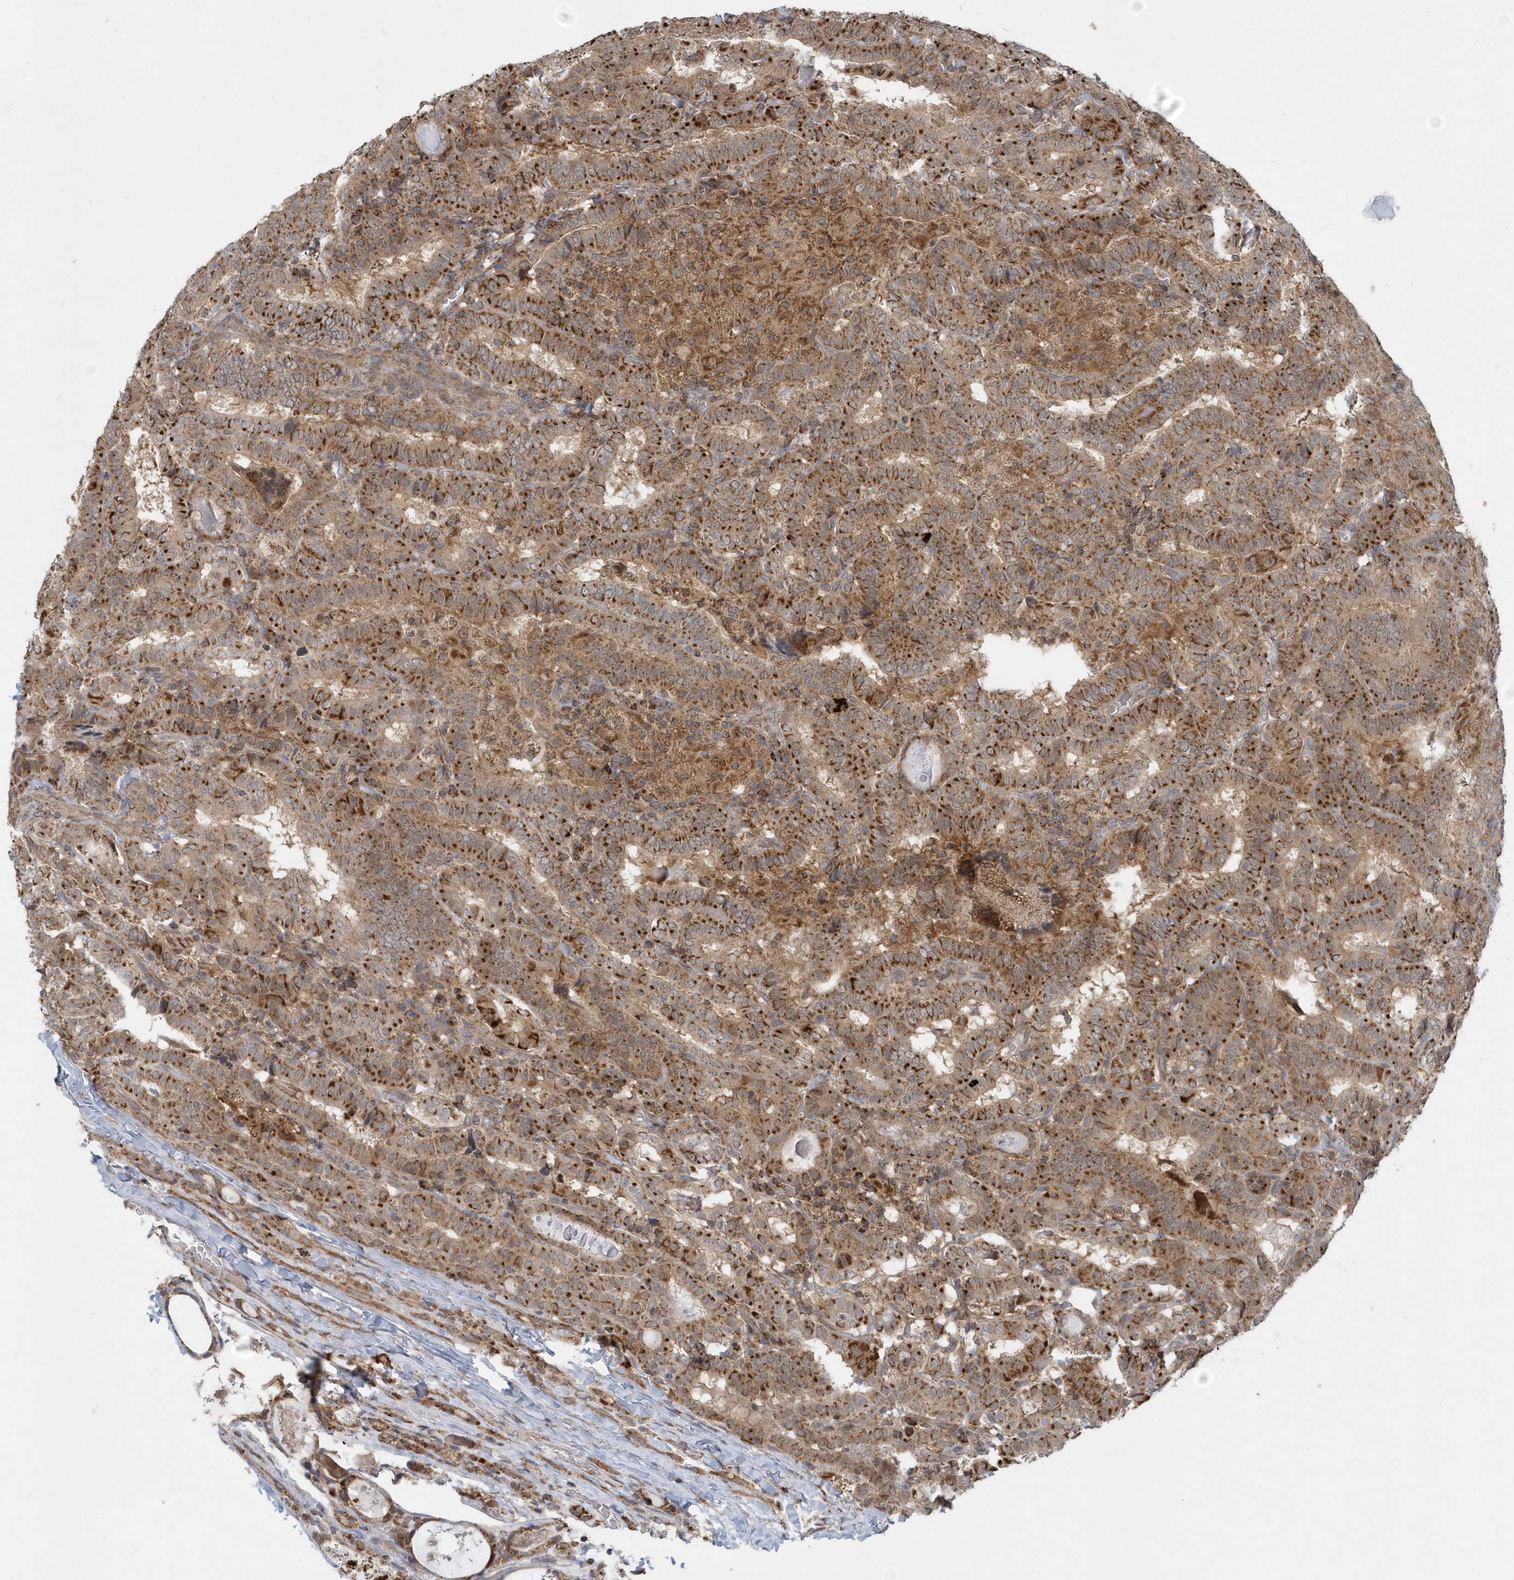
{"staining": {"intensity": "strong", "quantity": ">75%", "location": "cytoplasmic/membranous"}, "tissue": "thyroid cancer", "cell_type": "Tumor cells", "image_type": "cancer", "snomed": [{"axis": "morphology", "description": "Papillary adenocarcinoma, NOS"}, {"axis": "topography", "description": "Thyroid gland"}], "caption": "Immunohistochemistry of thyroid cancer (papillary adenocarcinoma) demonstrates high levels of strong cytoplasmic/membranous staining in about >75% of tumor cells. (DAB = brown stain, brightfield microscopy at high magnification).", "gene": "PPP1R7", "patient": {"sex": "female", "age": 72}}